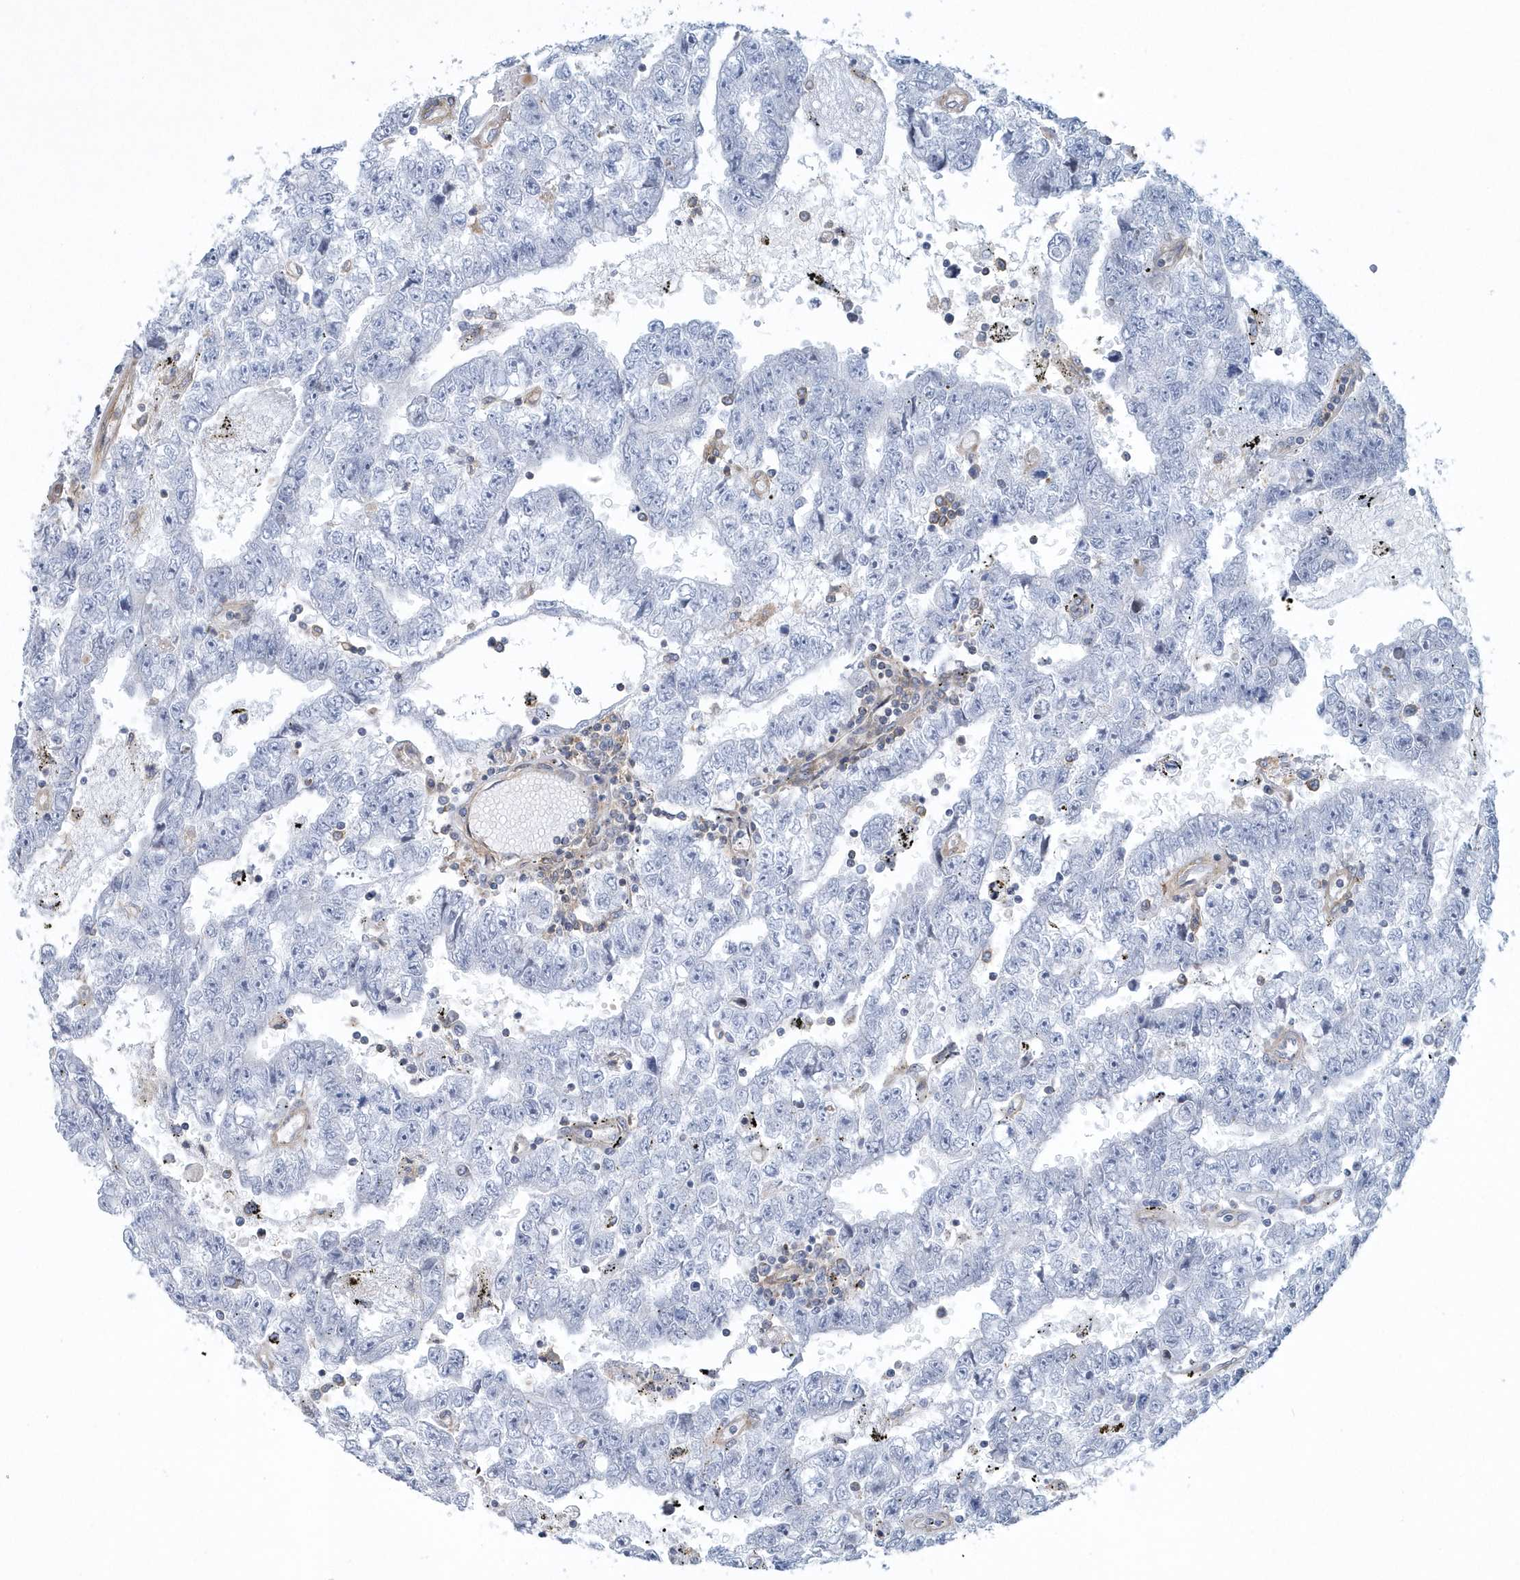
{"staining": {"intensity": "negative", "quantity": "none", "location": "none"}, "tissue": "testis cancer", "cell_type": "Tumor cells", "image_type": "cancer", "snomed": [{"axis": "morphology", "description": "Carcinoma, Embryonal, NOS"}, {"axis": "topography", "description": "Testis"}], "caption": "High power microscopy histopathology image of an immunohistochemistry histopathology image of testis embryonal carcinoma, revealing no significant expression in tumor cells. Brightfield microscopy of IHC stained with DAB (3,3'-diaminobenzidine) (brown) and hematoxylin (blue), captured at high magnification.", "gene": "ARAP2", "patient": {"sex": "male", "age": 25}}